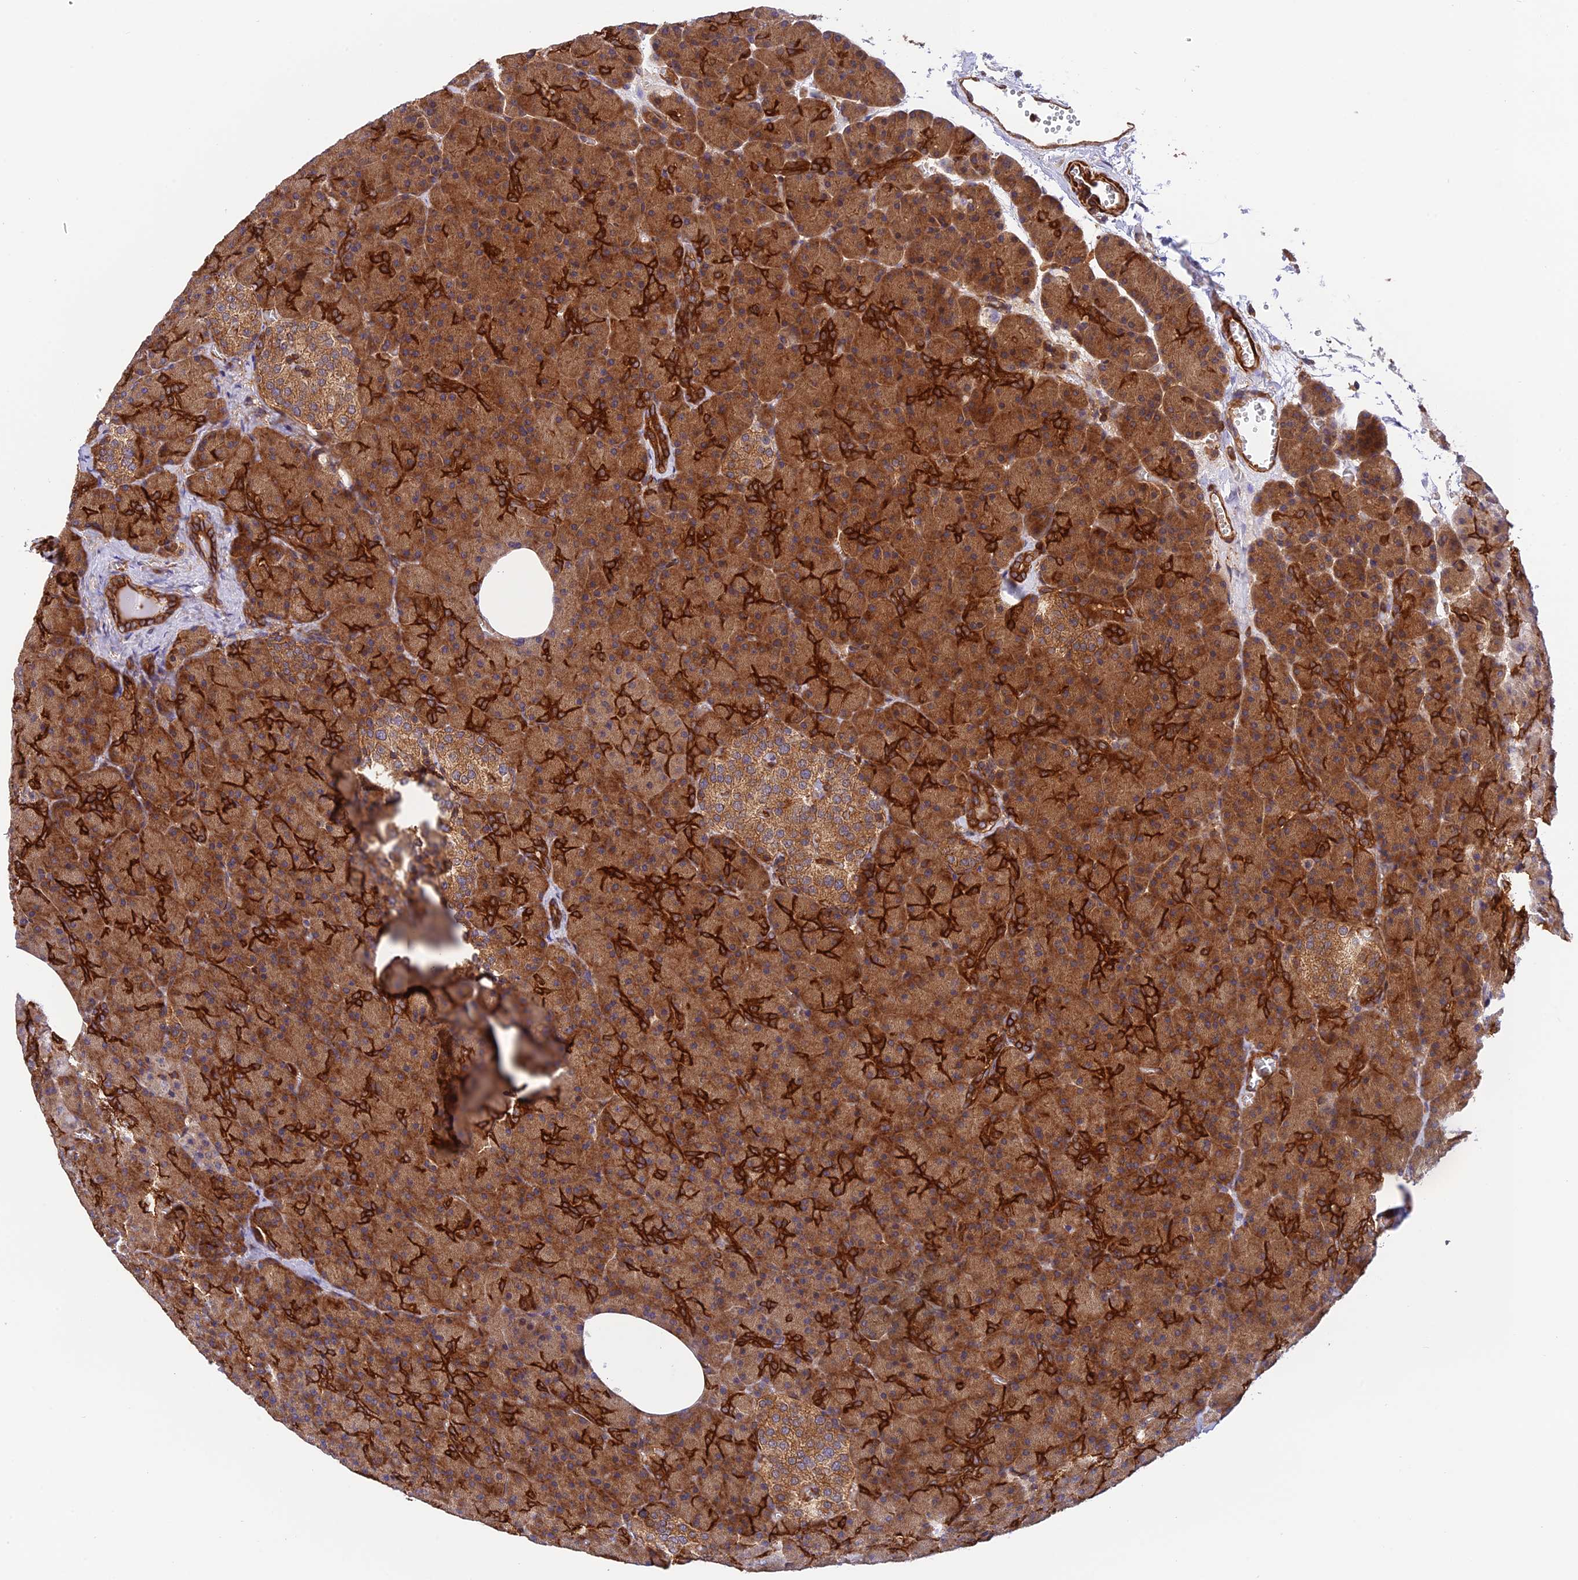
{"staining": {"intensity": "moderate", "quantity": ">75%", "location": "cytoplasmic/membranous"}, "tissue": "pancreas", "cell_type": "Exocrine glandular cells", "image_type": "normal", "snomed": [{"axis": "morphology", "description": "Normal tissue, NOS"}, {"axis": "morphology", "description": "Carcinoid, malignant, NOS"}, {"axis": "topography", "description": "Pancreas"}], "caption": "Protein expression by immunohistochemistry shows moderate cytoplasmic/membranous positivity in approximately >75% of exocrine glandular cells in benign pancreas. The staining was performed using DAB to visualize the protein expression in brown, while the nuclei were stained in blue with hematoxylin (Magnification: 20x).", "gene": "EVI5L", "patient": {"sex": "female", "age": 35}}